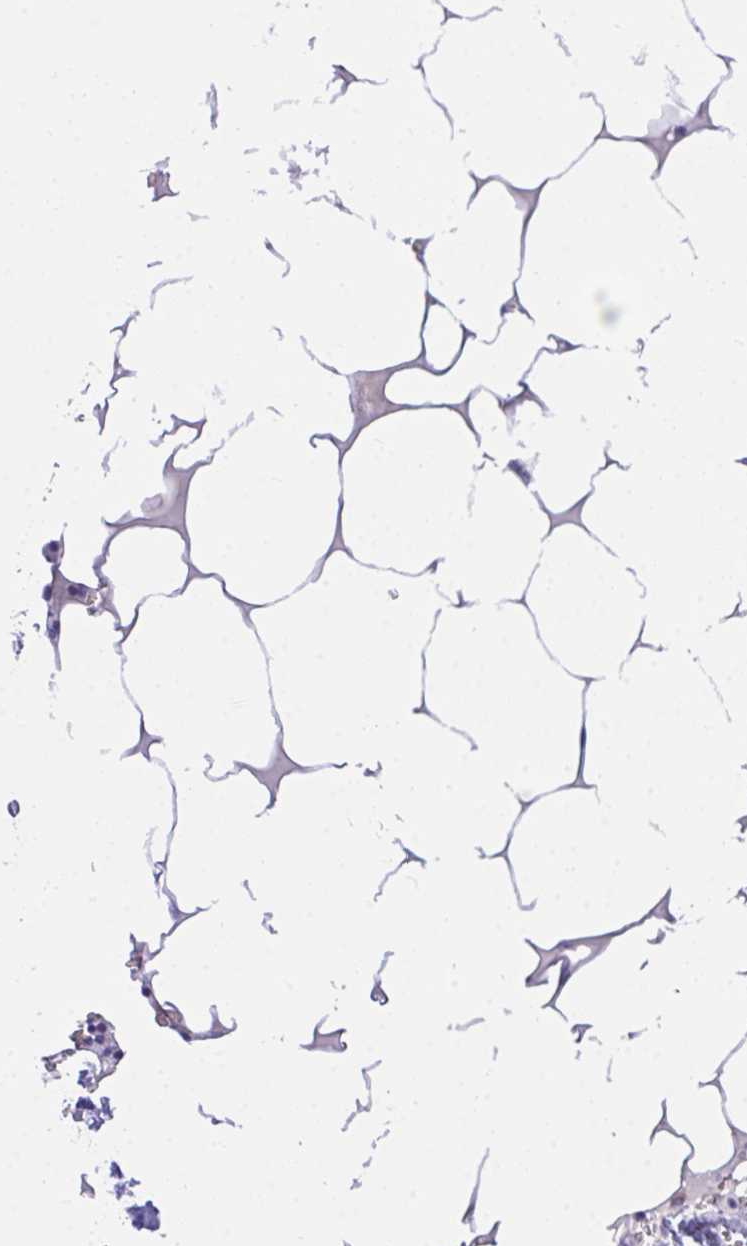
{"staining": {"intensity": "negative", "quantity": "none", "location": "none"}, "tissue": "bone marrow", "cell_type": "Hematopoietic cells", "image_type": "normal", "snomed": [{"axis": "morphology", "description": "Normal tissue, NOS"}, {"axis": "topography", "description": "Bone marrow"}], "caption": "This is an IHC micrograph of benign human bone marrow. There is no positivity in hematopoietic cells.", "gene": "SEMA6B", "patient": {"sex": "male", "age": 54}}